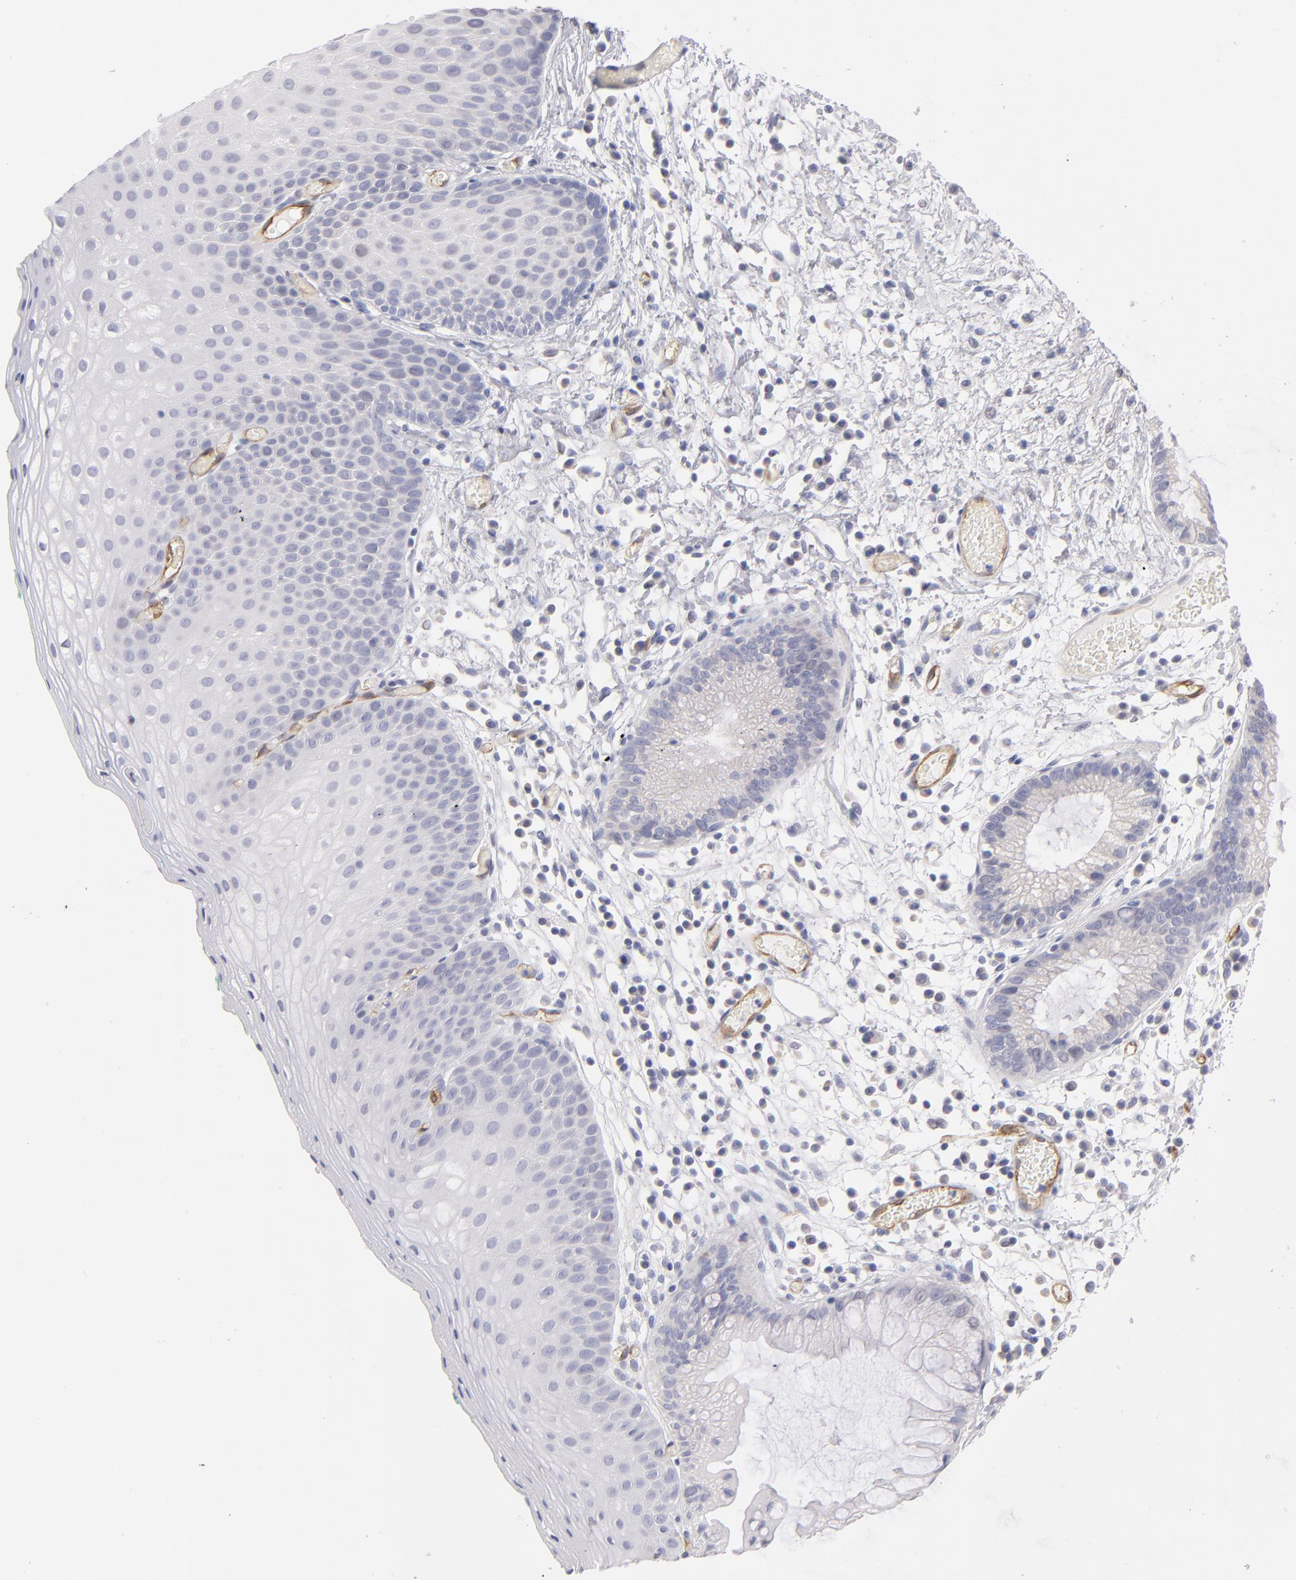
{"staining": {"intensity": "negative", "quantity": "none", "location": "none"}, "tissue": "skin", "cell_type": "Epidermal cells", "image_type": "normal", "snomed": [{"axis": "morphology", "description": "Normal tissue, NOS"}, {"axis": "morphology", "description": "Hemorrhoids"}, {"axis": "morphology", "description": "Inflammation, NOS"}, {"axis": "topography", "description": "Anal"}], "caption": "Immunohistochemistry photomicrograph of normal human skin stained for a protein (brown), which demonstrates no positivity in epidermal cells.", "gene": "PLVAP", "patient": {"sex": "male", "age": 60}}